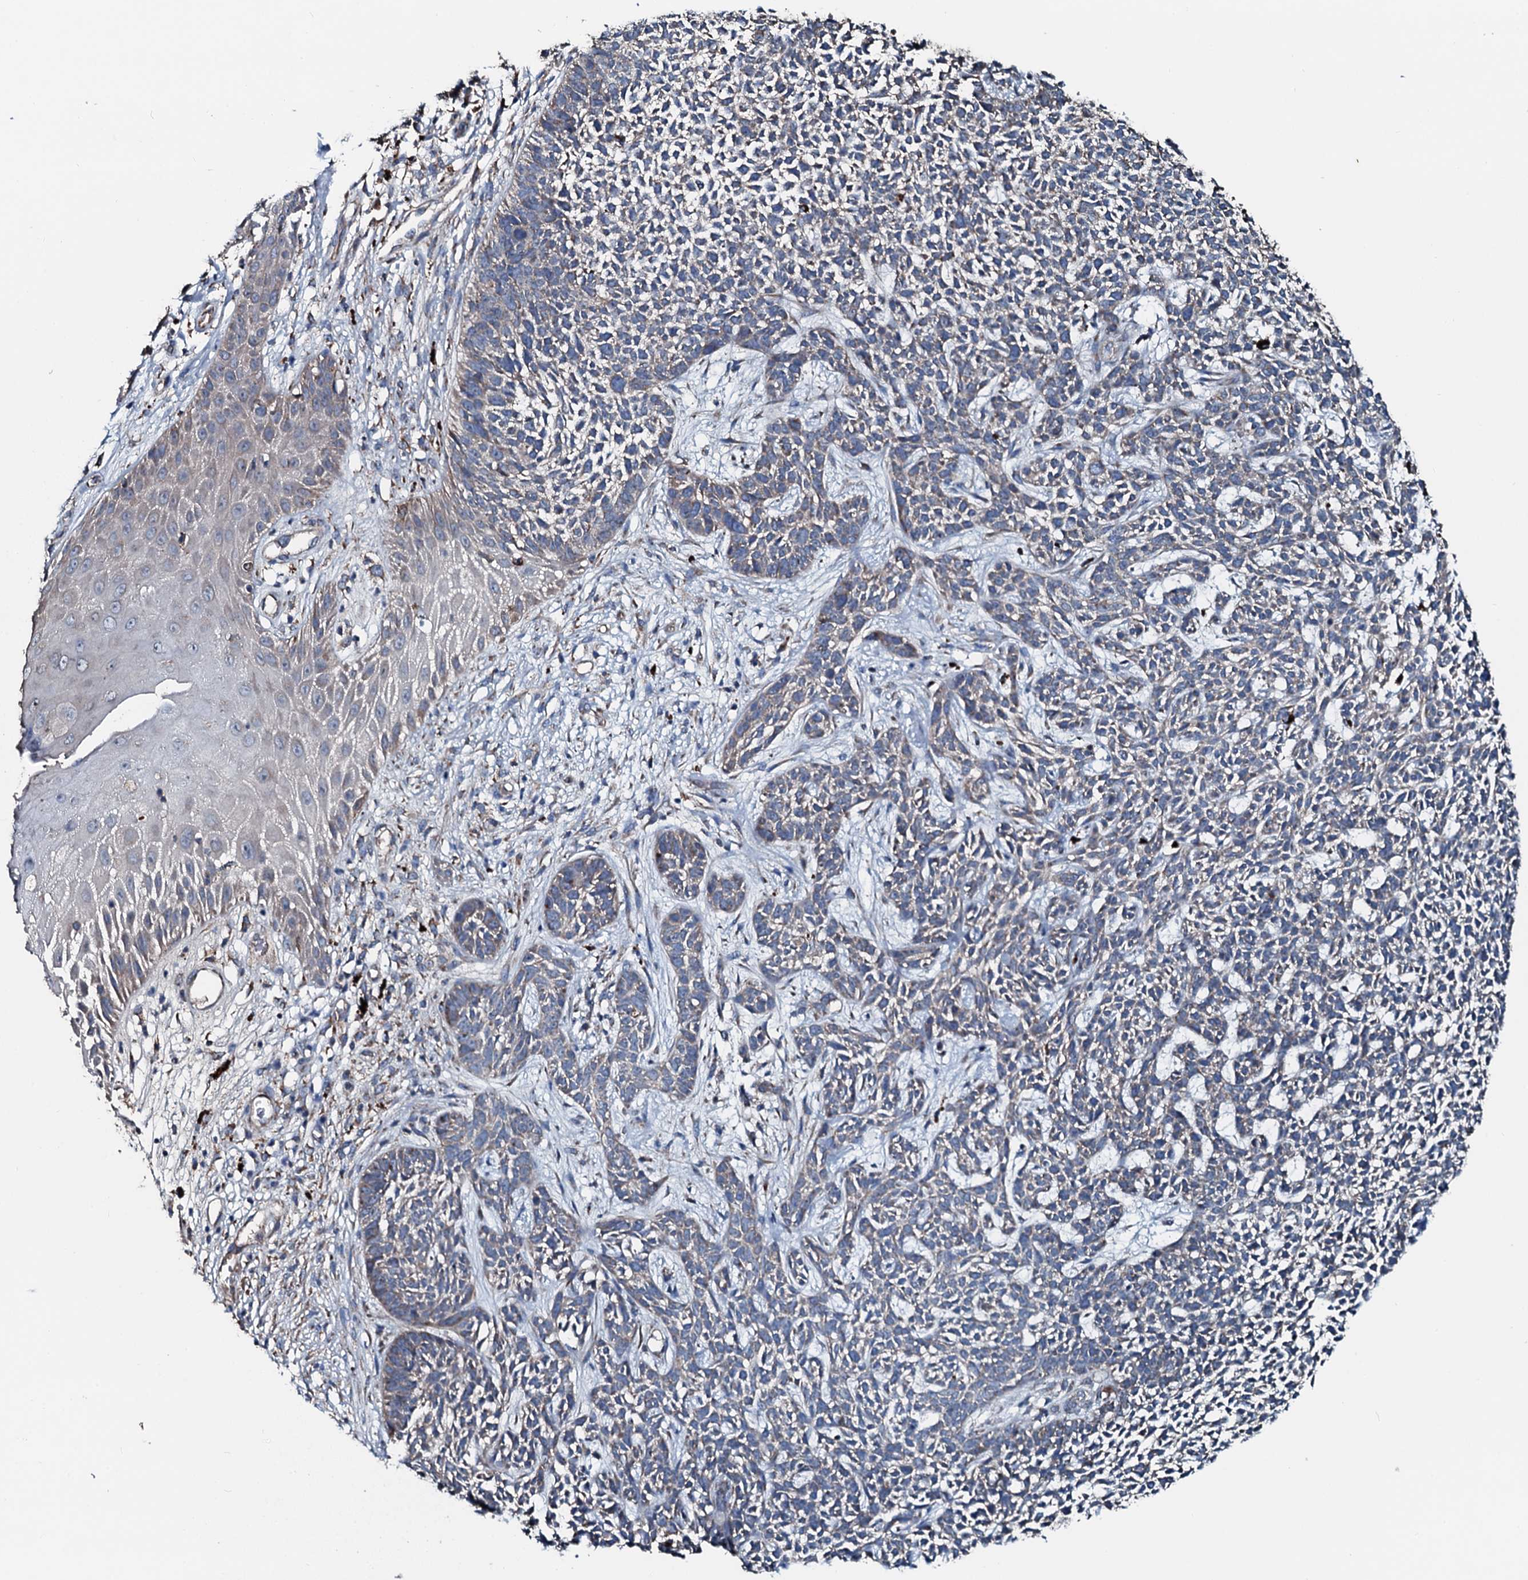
{"staining": {"intensity": "negative", "quantity": "none", "location": "none"}, "tissue": "skin cancer", "cell_type": "Tumor cells", "image_type": "cancer", "snomed": [{"axis": "morphology", "description": "Basal cell carcinoma"}, {"axis": "topography", "description": "Skin"}], "caption": "This is an immunohistochemistry (IHC) micrograph of skin cancer. There is no positivity in tumor cells.", "gene": "ACSS3", "patient": {"sex": "female", "age": 84}}